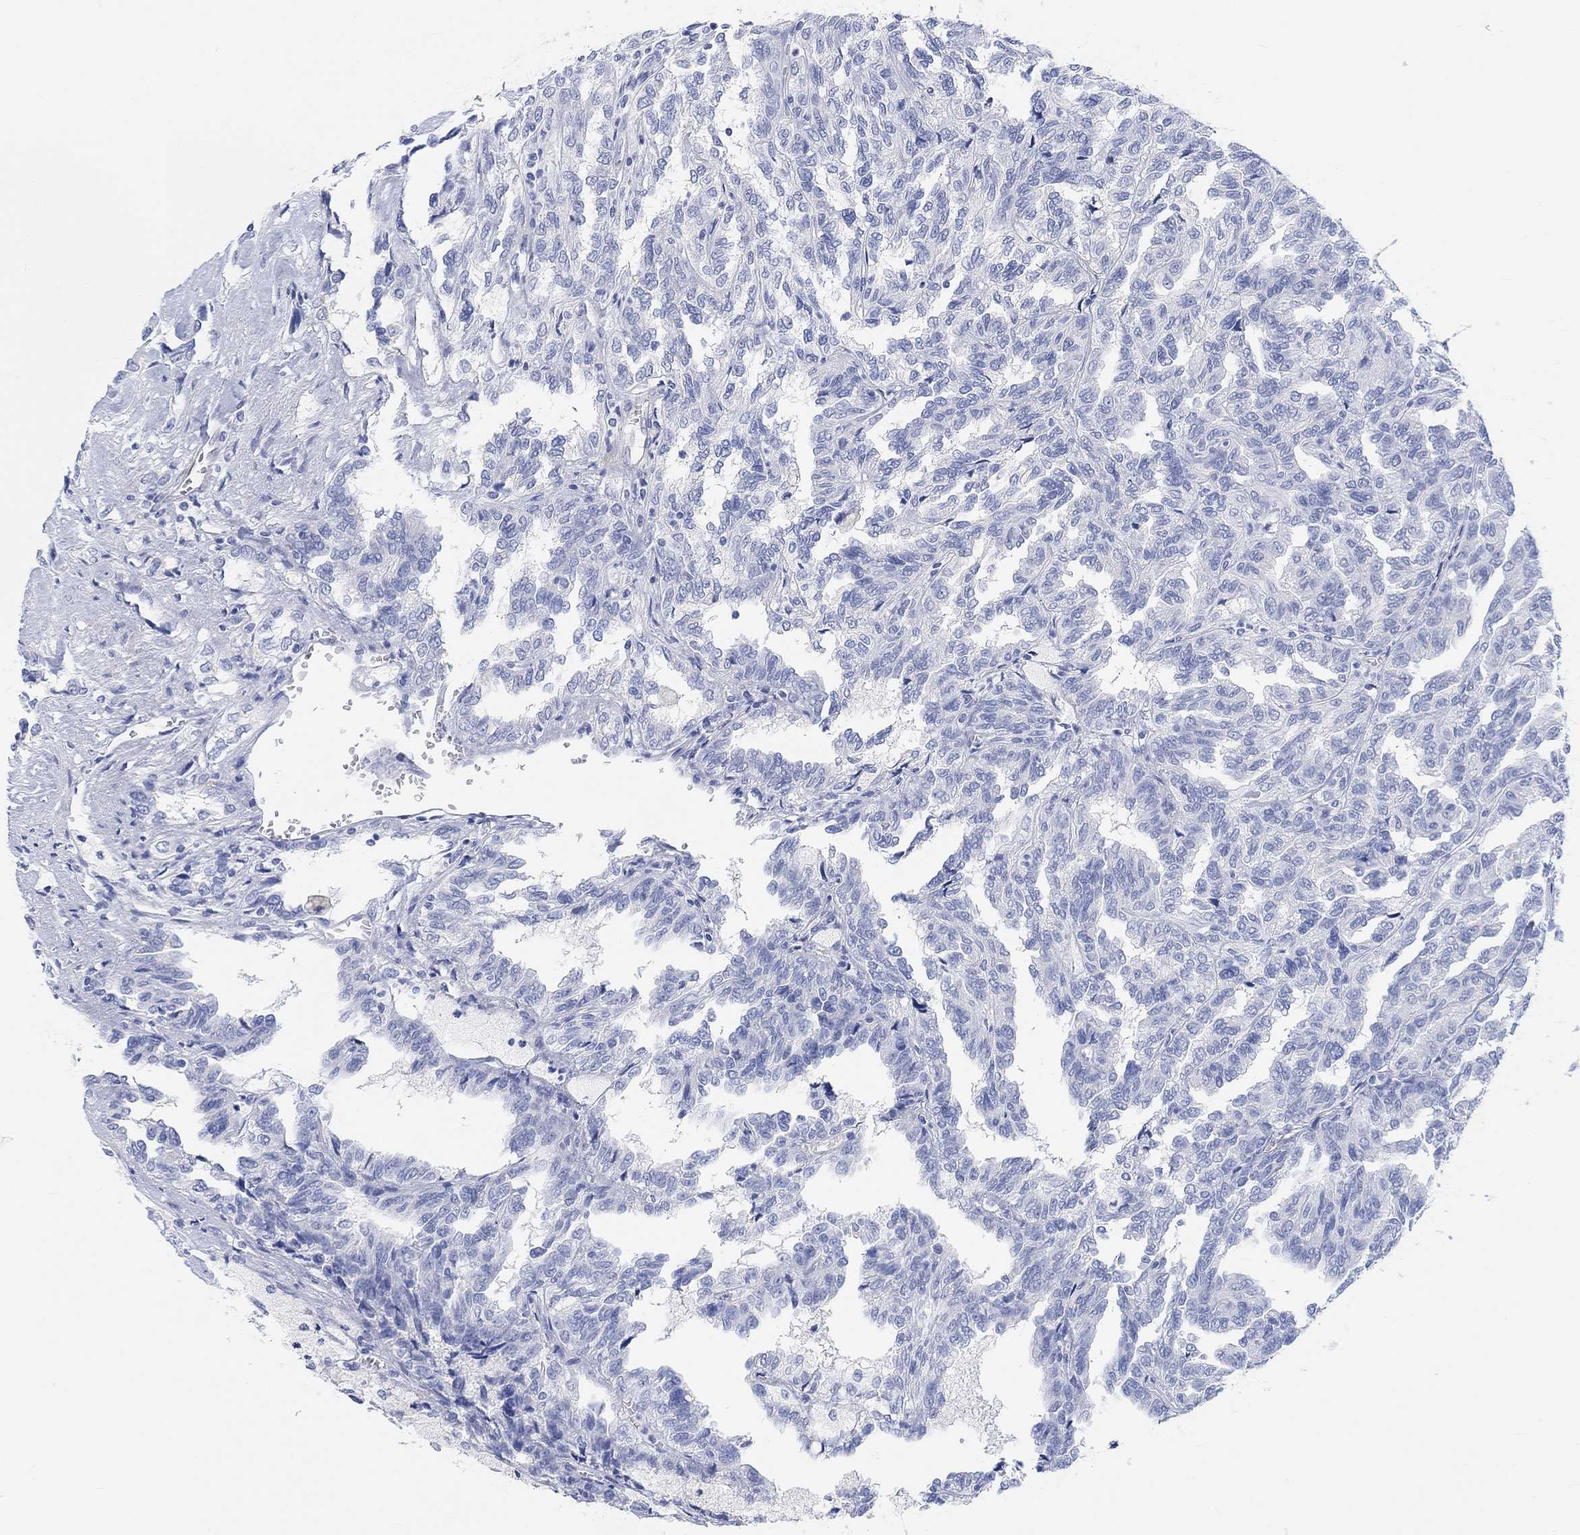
{"staining": {"intensity": "negative", "quantity": "none", "location": "none"}, "tissue": "renal cancer", "cell_type": "Tumor cells", "image_type": "cancer", "snomed": [{"axis": "morphology", "description": "Adenocarcinoma, NOS"}, {"axis": "topography", "description": "Kidney"}], "caption": "The image displays no staining of tumor cells in renal cancer (adenocarcinoma).", "gene": "XIRP2", "patient": {"sex": "male", "age": 79}}